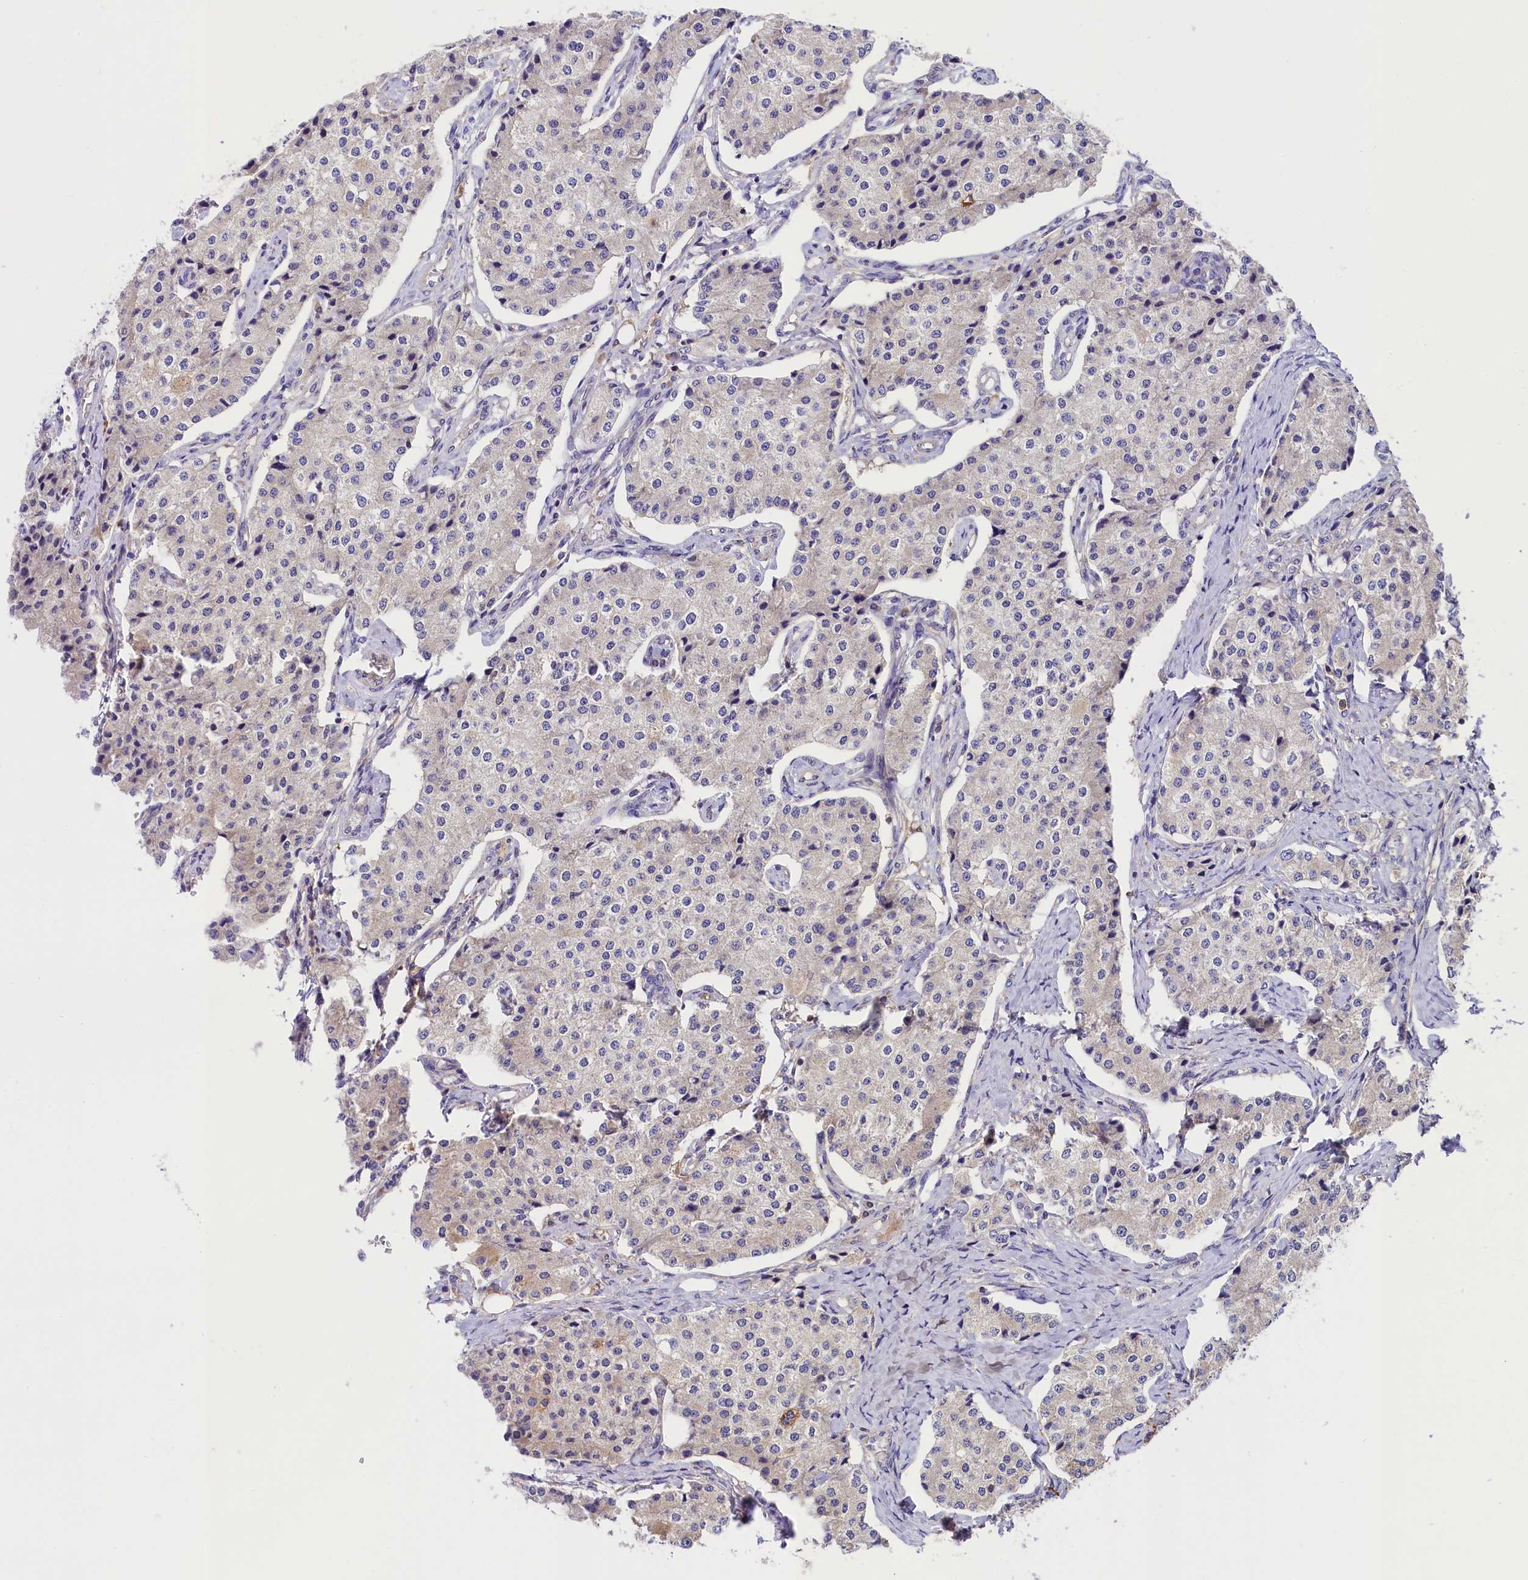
{"staining": {"intensity": "negative", "quantity": "none", "location": "none"}, "tissue": "carcinoid", "cell_type": "Tumor cells", "image_type": "cancer", "snomed": [{"axis": "morphology", "description": "Carcinoid, malignant, NOS"}, {"axis": "topography", "description": "Colon"}], "caption": "Carcinoid was stained to show a protein in brown. There is no significant positivity in tumor cells.", "gene": "SEC31B", "patient": {"sex": "female", "age": 52}}